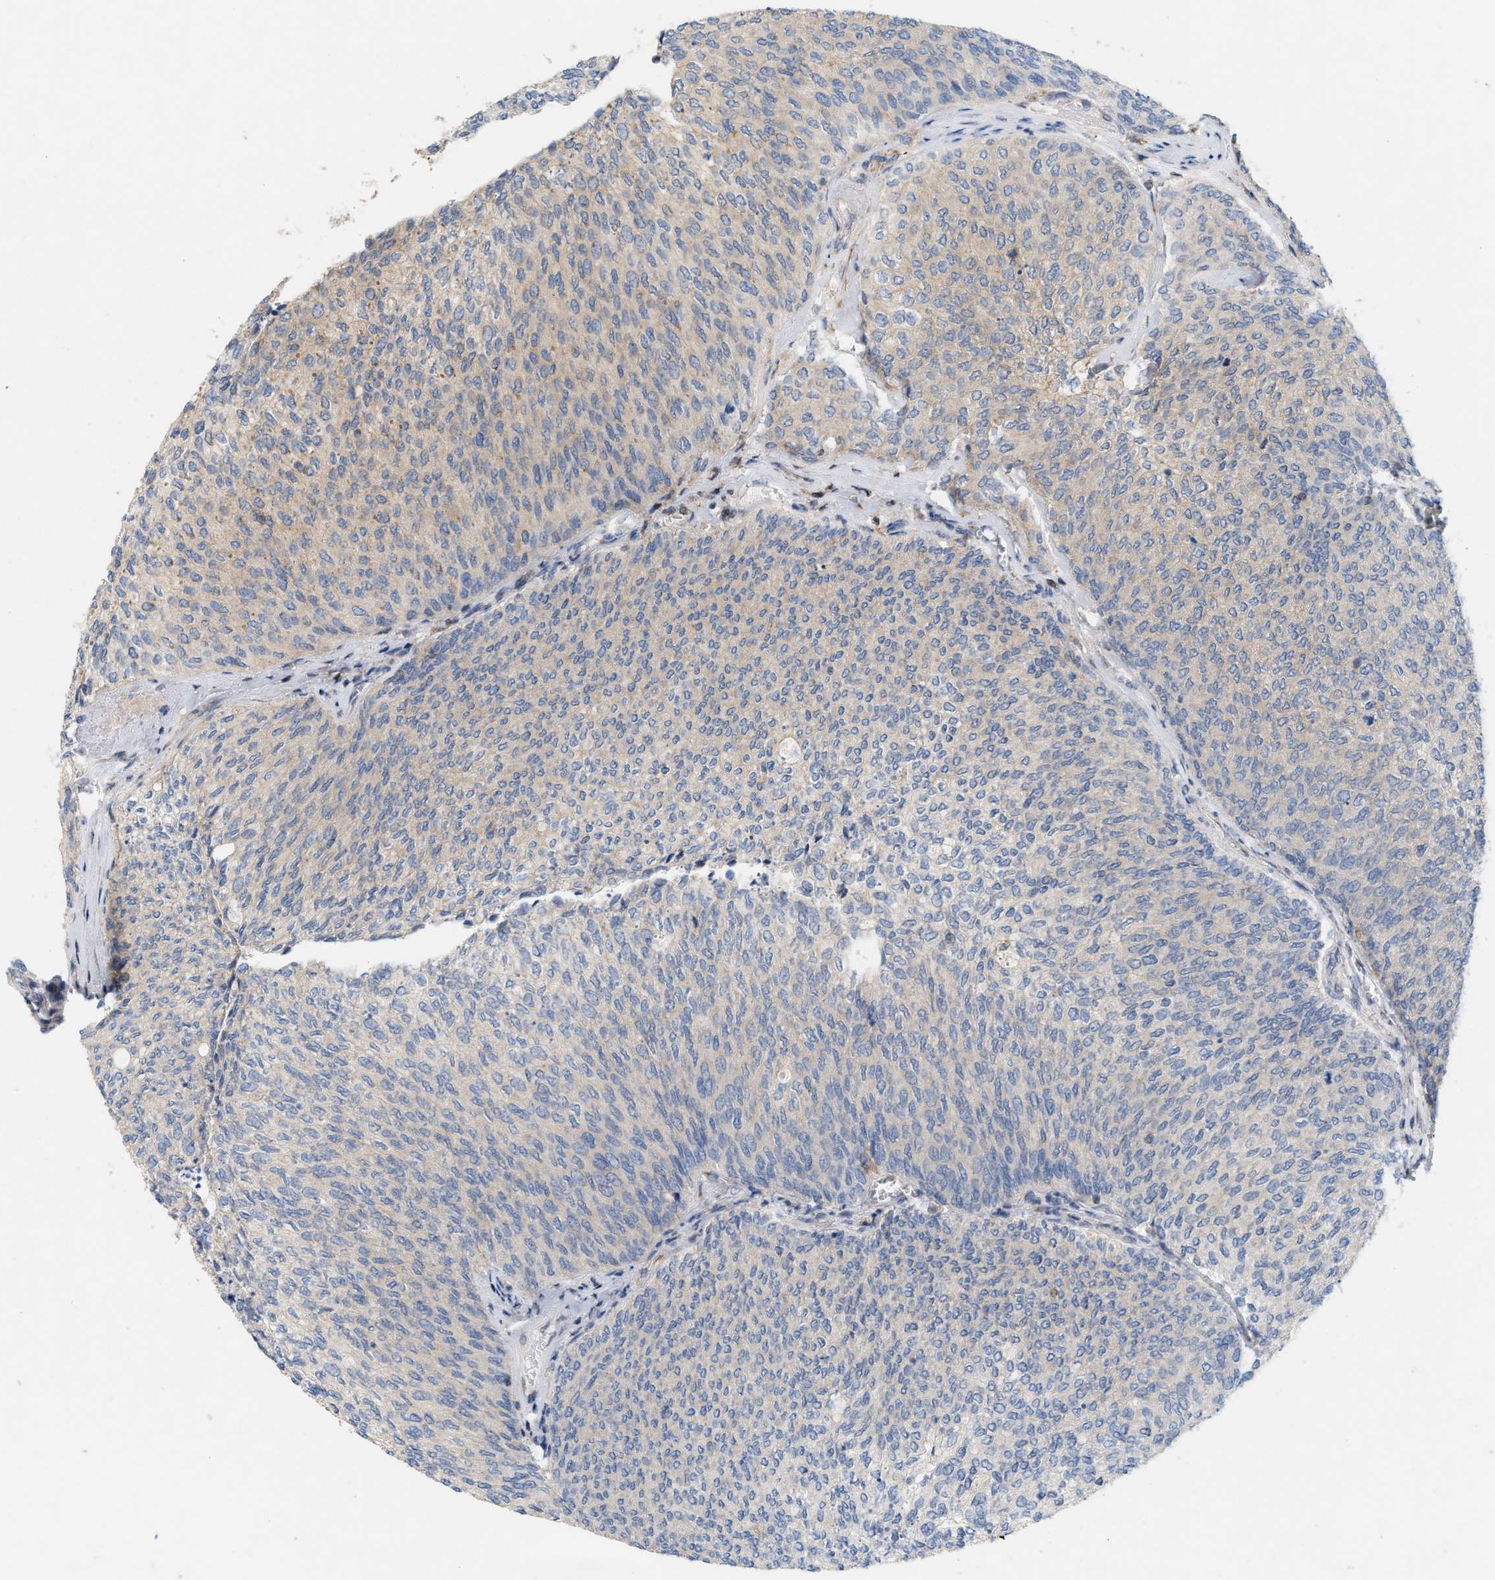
{"staining": {"intensity": "weak", "quantity": "25%-75%", "location": "cytoplasmic/membranous"}, "tissue": "urothelial cancer", "cell_type": "Tumor cells", "image_type": "cancer", "snomed": [{"axis": "morphology", "description": "Urothelial carcinoma, Low grade"}, {"axis": "topography", "description": "Urinary bladder"}], "caption": "IHC photomicrograph of neoplastic tissue: urothelial carcinoma (low-grade) stained using immunohistochemistry (IHC) exhibits low levels of weak protein expression localized specifically in the cytoplasmic/membranous of tumor cells, appearing as a cytoplasmic/membranous brown color.", "gene": "DBNL", "patient": {"sex": "female", "age": 79}}